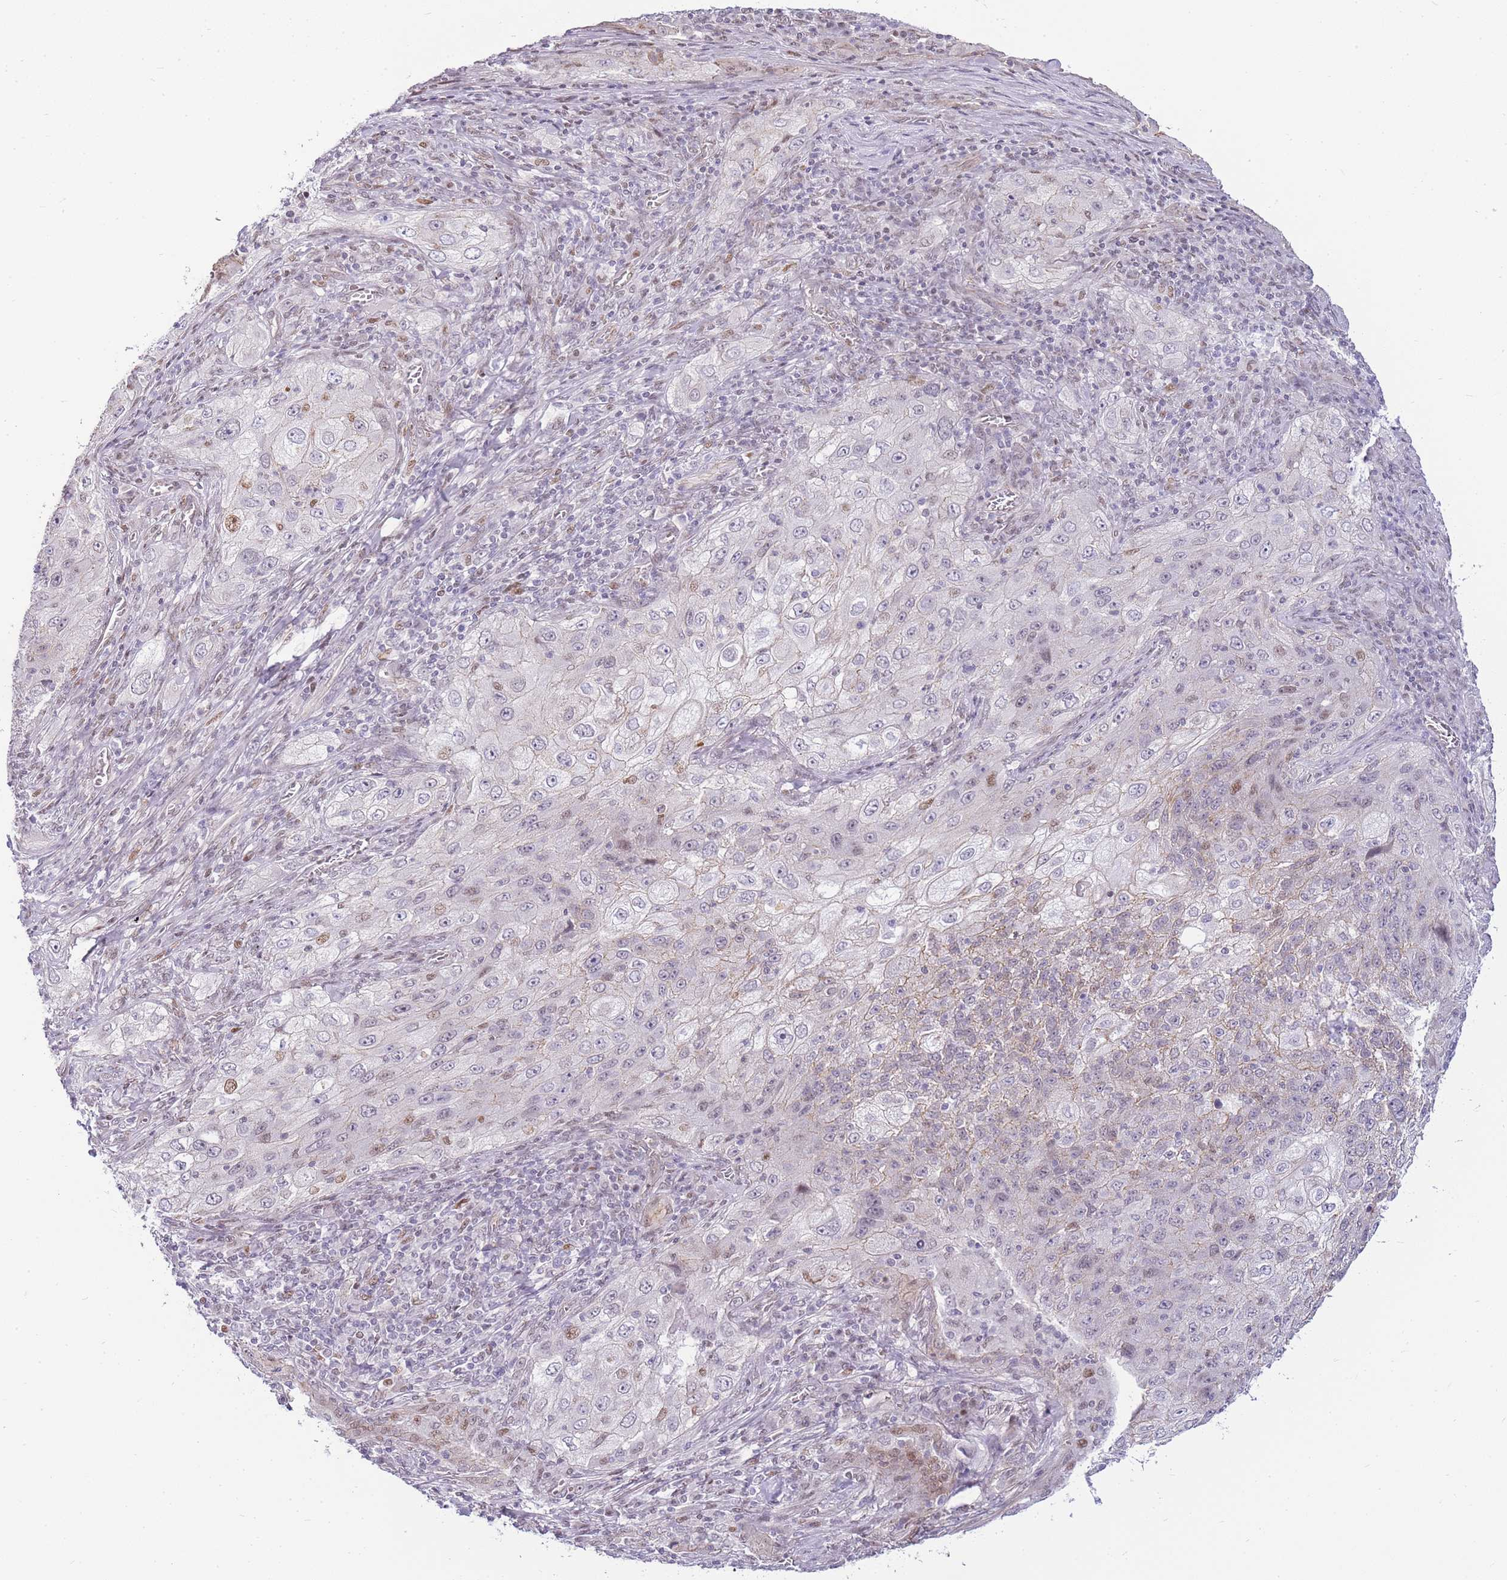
{"staining": {"intensity": "moderate", "quantity": "25%-75%", "location": "nuclear"}, "tissue": "lung cancer", "cell_type": "Tumor cells", "image_type": "cancer", "snomed": [{"axis": "morphology", "description": "Squamous cell carcinoma, NOS"}, {"axis": "topography", "description": "Lung"}], "caption": "The immunohistochemical stain shows moderate nuclear expression in tumor cells of squamous cell carcinoma (lung) tissue.", "gene": "CLBA1", "patient": {"sex": "female", "age": 69}}